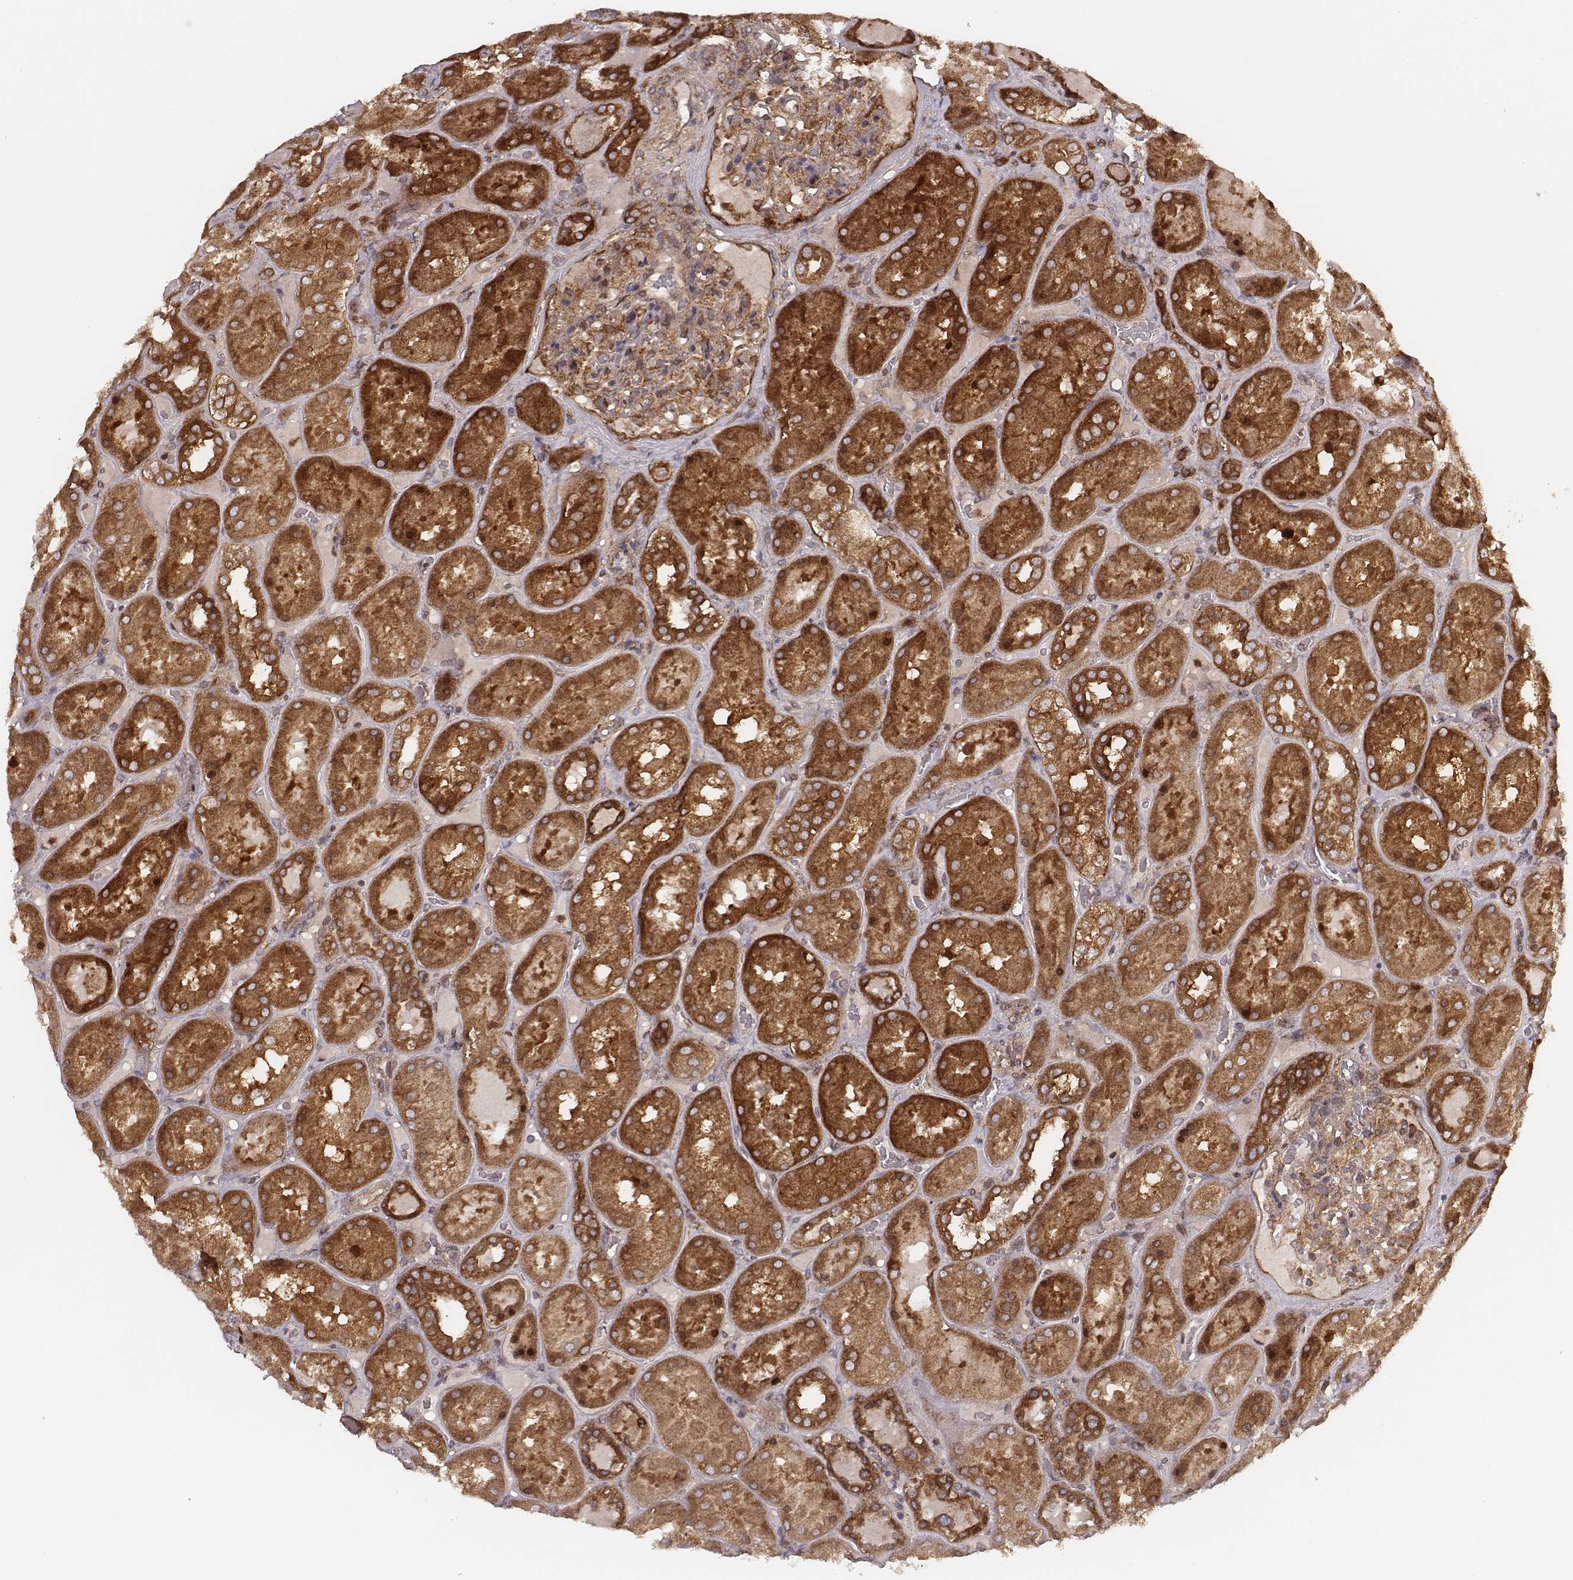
{"staining": {"intensity": "strong", "quantity": ">75%", "location": "cytoplasmic/membranous"}, "tissue": "kidney", "cell_type": "Cells in glomeruli", "image_type": "normal", "snomed": [{"axis": "morphology", "description": "Normal tissue, NOS"}, {"axis": "topography", "description": "Kidney"}], "caption": "Immunohistochemical staining of unremarkable human kidney shows high levels of strong cytoplasmic/membranous positivity in about >75% of cells in glomeruli. The staining is performed using DAB brown chromogen to label protein expression. The nuclei are counter-stained blue using hematoxylin.", "gene": "VPS26A", "patient": {"sex": "male", "age": 73}}